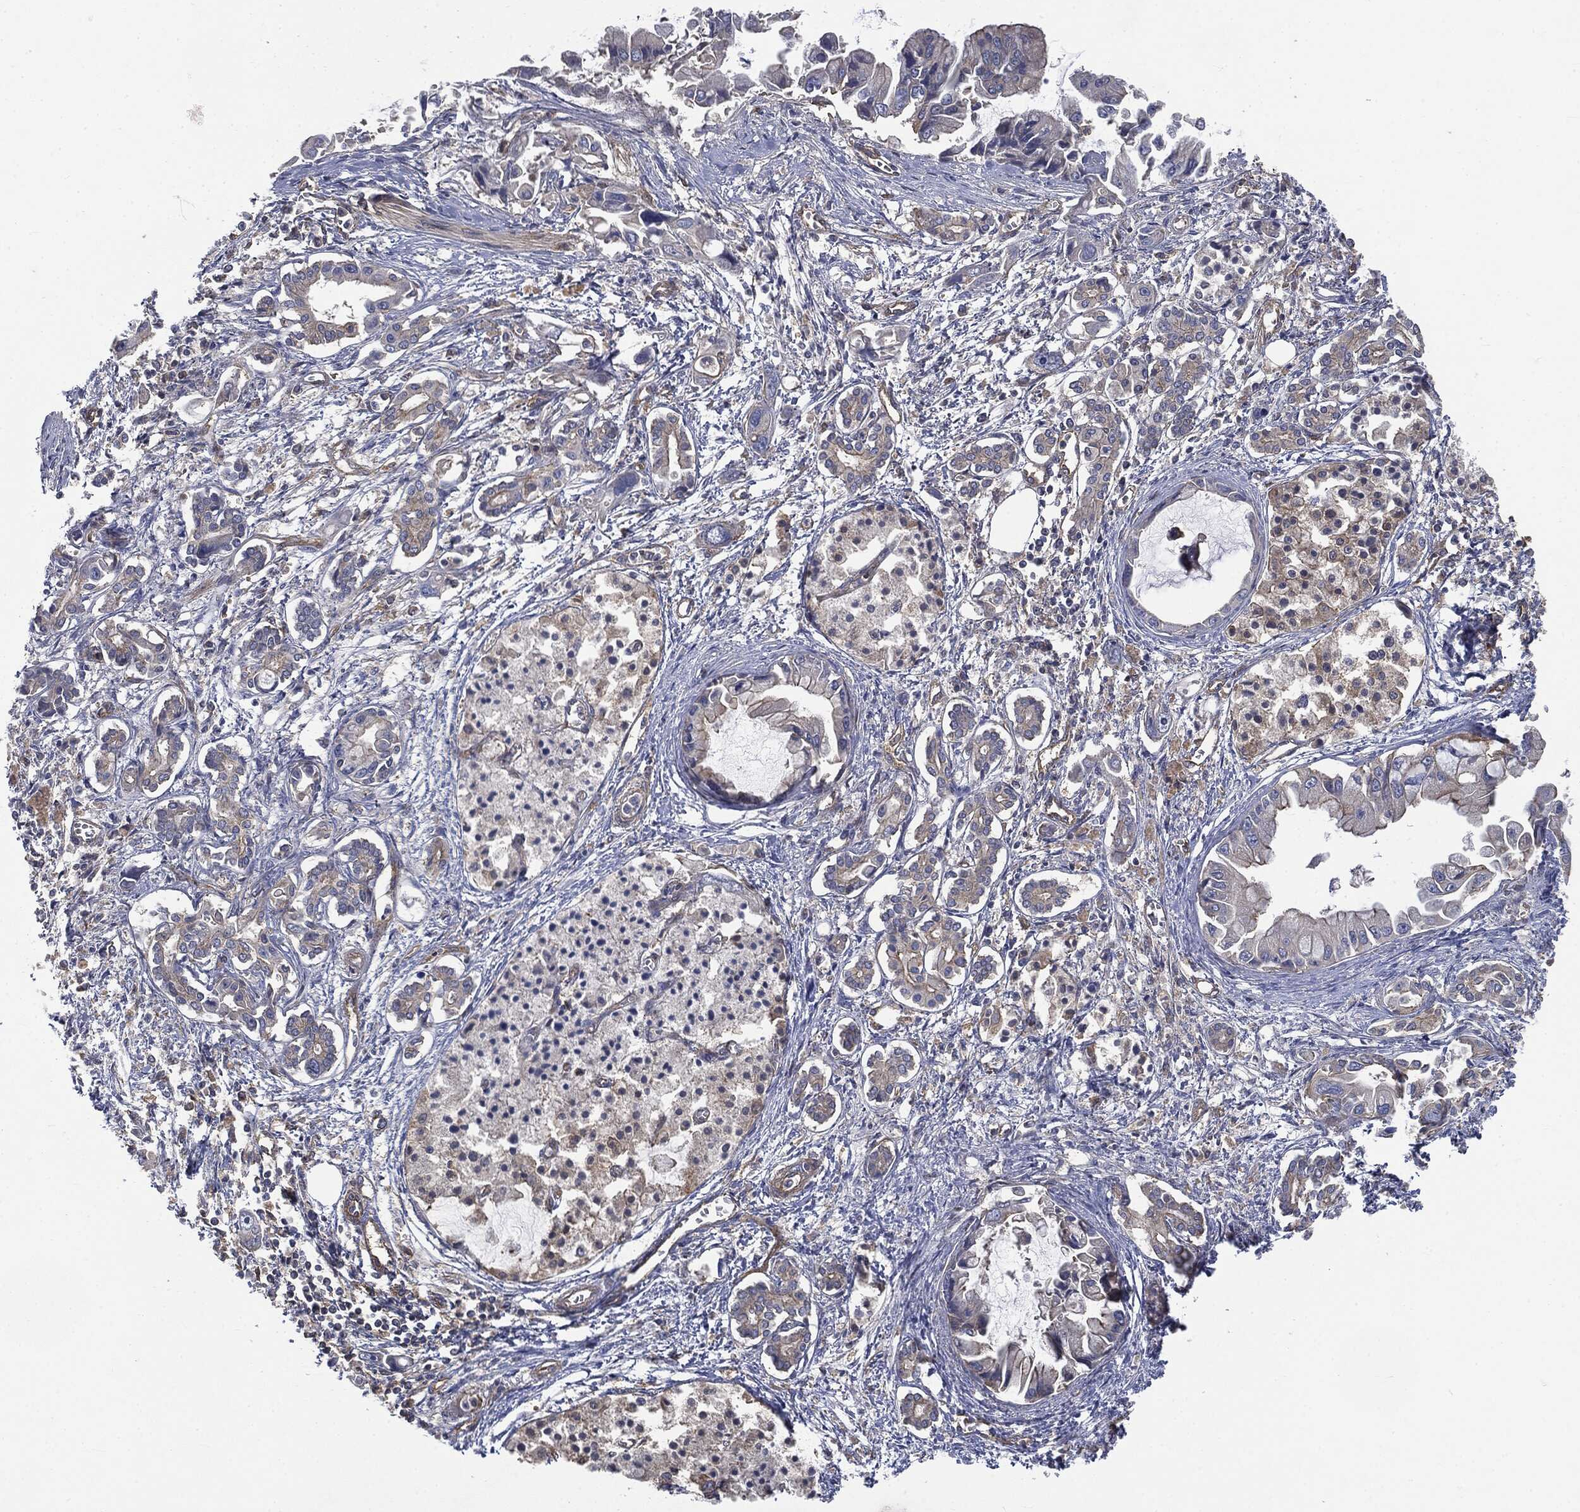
{"staining": {"intensity": "negative", "quantity": "none", "location": "none"}, "tissue": "pancreatic cancer", "cell_type": "Tumor cells", "image_type": "cancer", "snomed": [{"axis": "morphology", "description": "Adenocarcinoma, NOS"}, {"axis": "topography", "description": "Pancreas"}], "caption": "The histopathology image demonstrates no significant staining in tumor cells of pancreatic cancer. (DAB immunohistochemistry (IHC), high magnification).", "gene": "EPS15L1", "patient": {"sex": "male", "age": 84}}